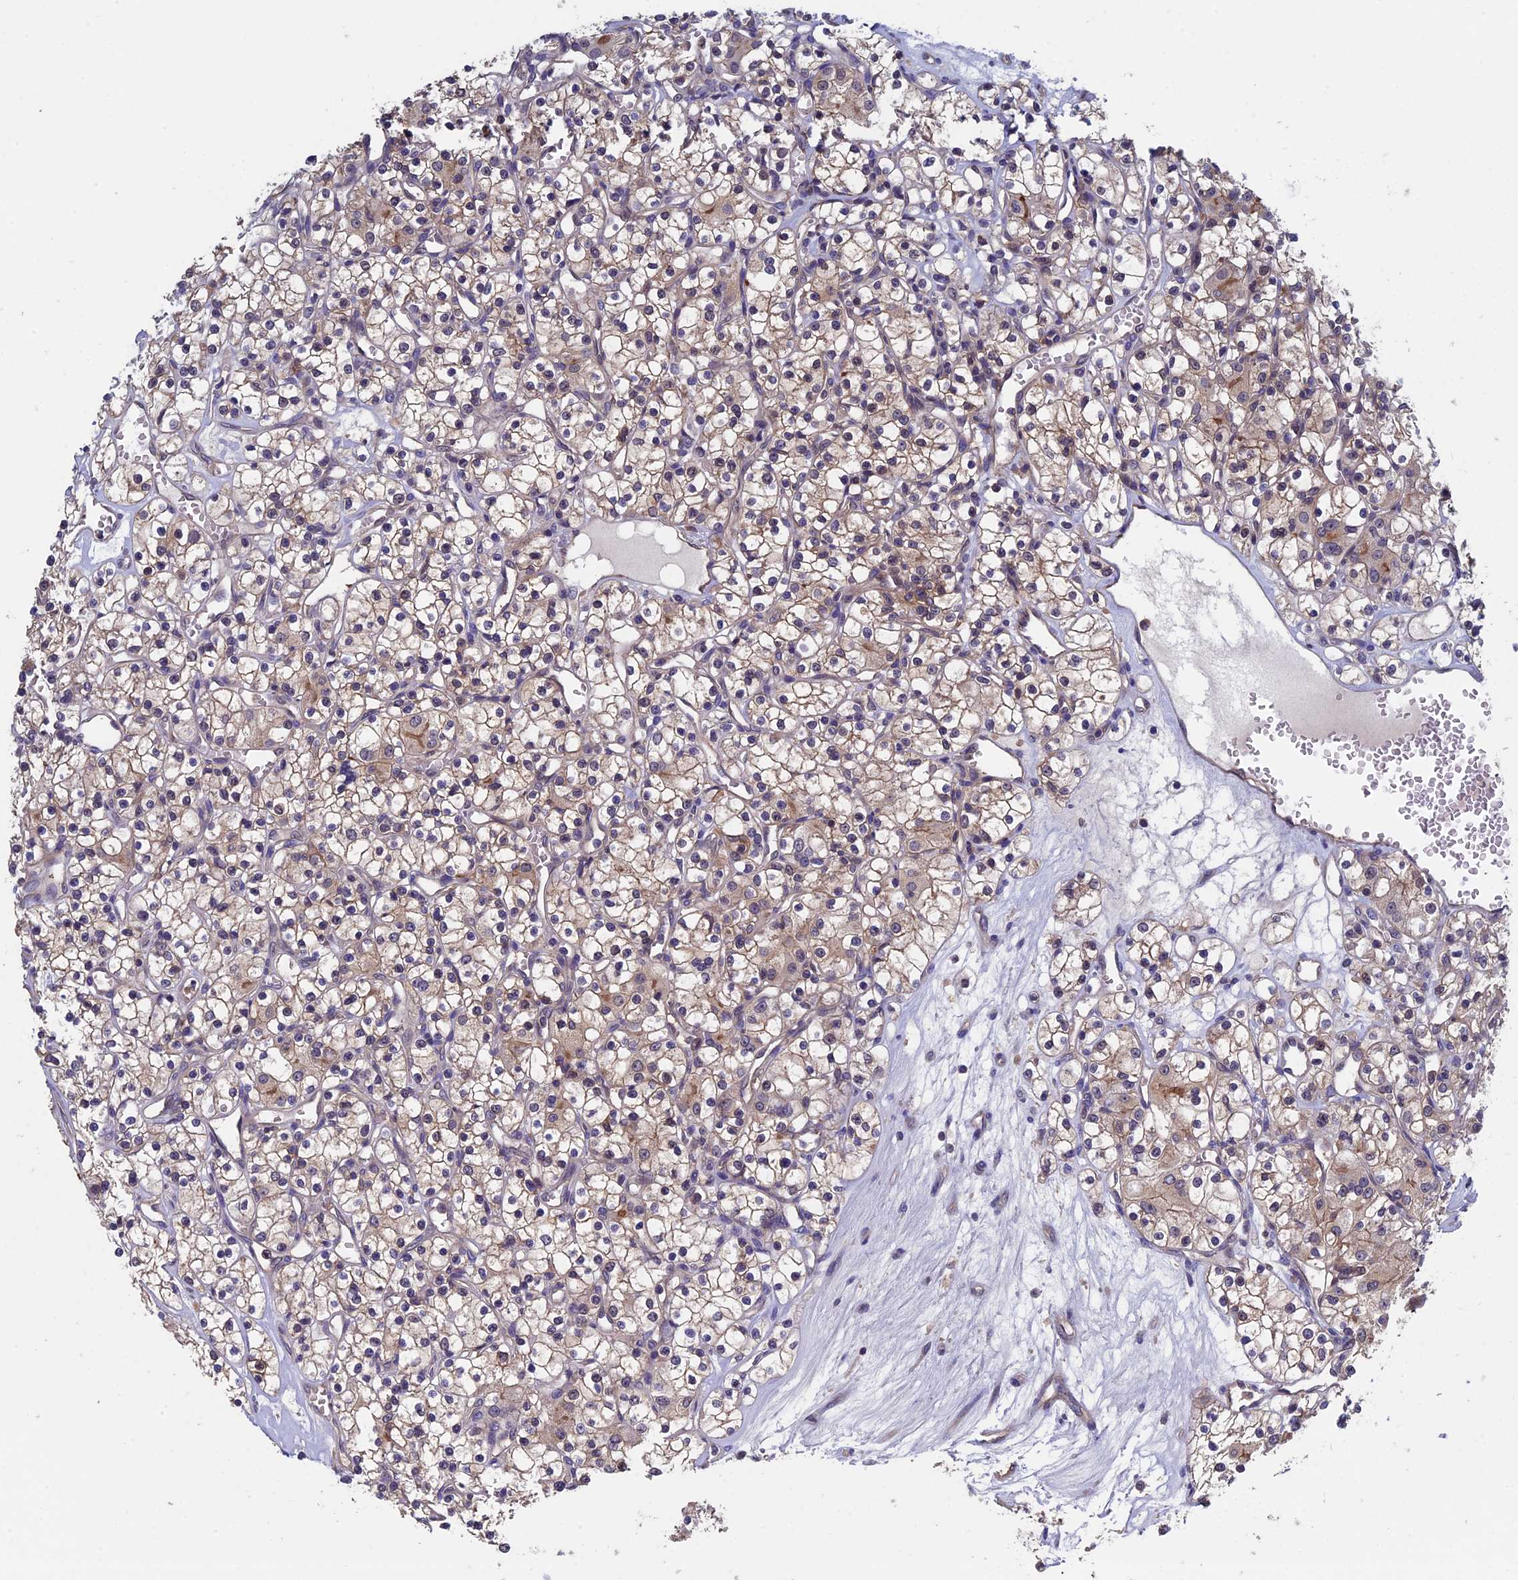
{"staining": {"intensity": "weak", "quantity": "25%-75%", "location": "cytoplasmic/membranous"}, "tissue": "renal cancer", "cell_type": "Tumor cells", "image_type": "cancer", "snomed": [{"axis": "morphology", "description": "Adenocarcinoma, NOS"}, {"axis": "topography", "description": "Kidney"}], "caption": "This micrograph shows renal cancer stained with IHC to label a protein in brown. The cytoplasmic/membranous of tumor cells show weak positivity for the protein. Nuclei are counter-stained blue.", "gene": "LCMT1", "patient": {"sex": "female", "age": 59}}